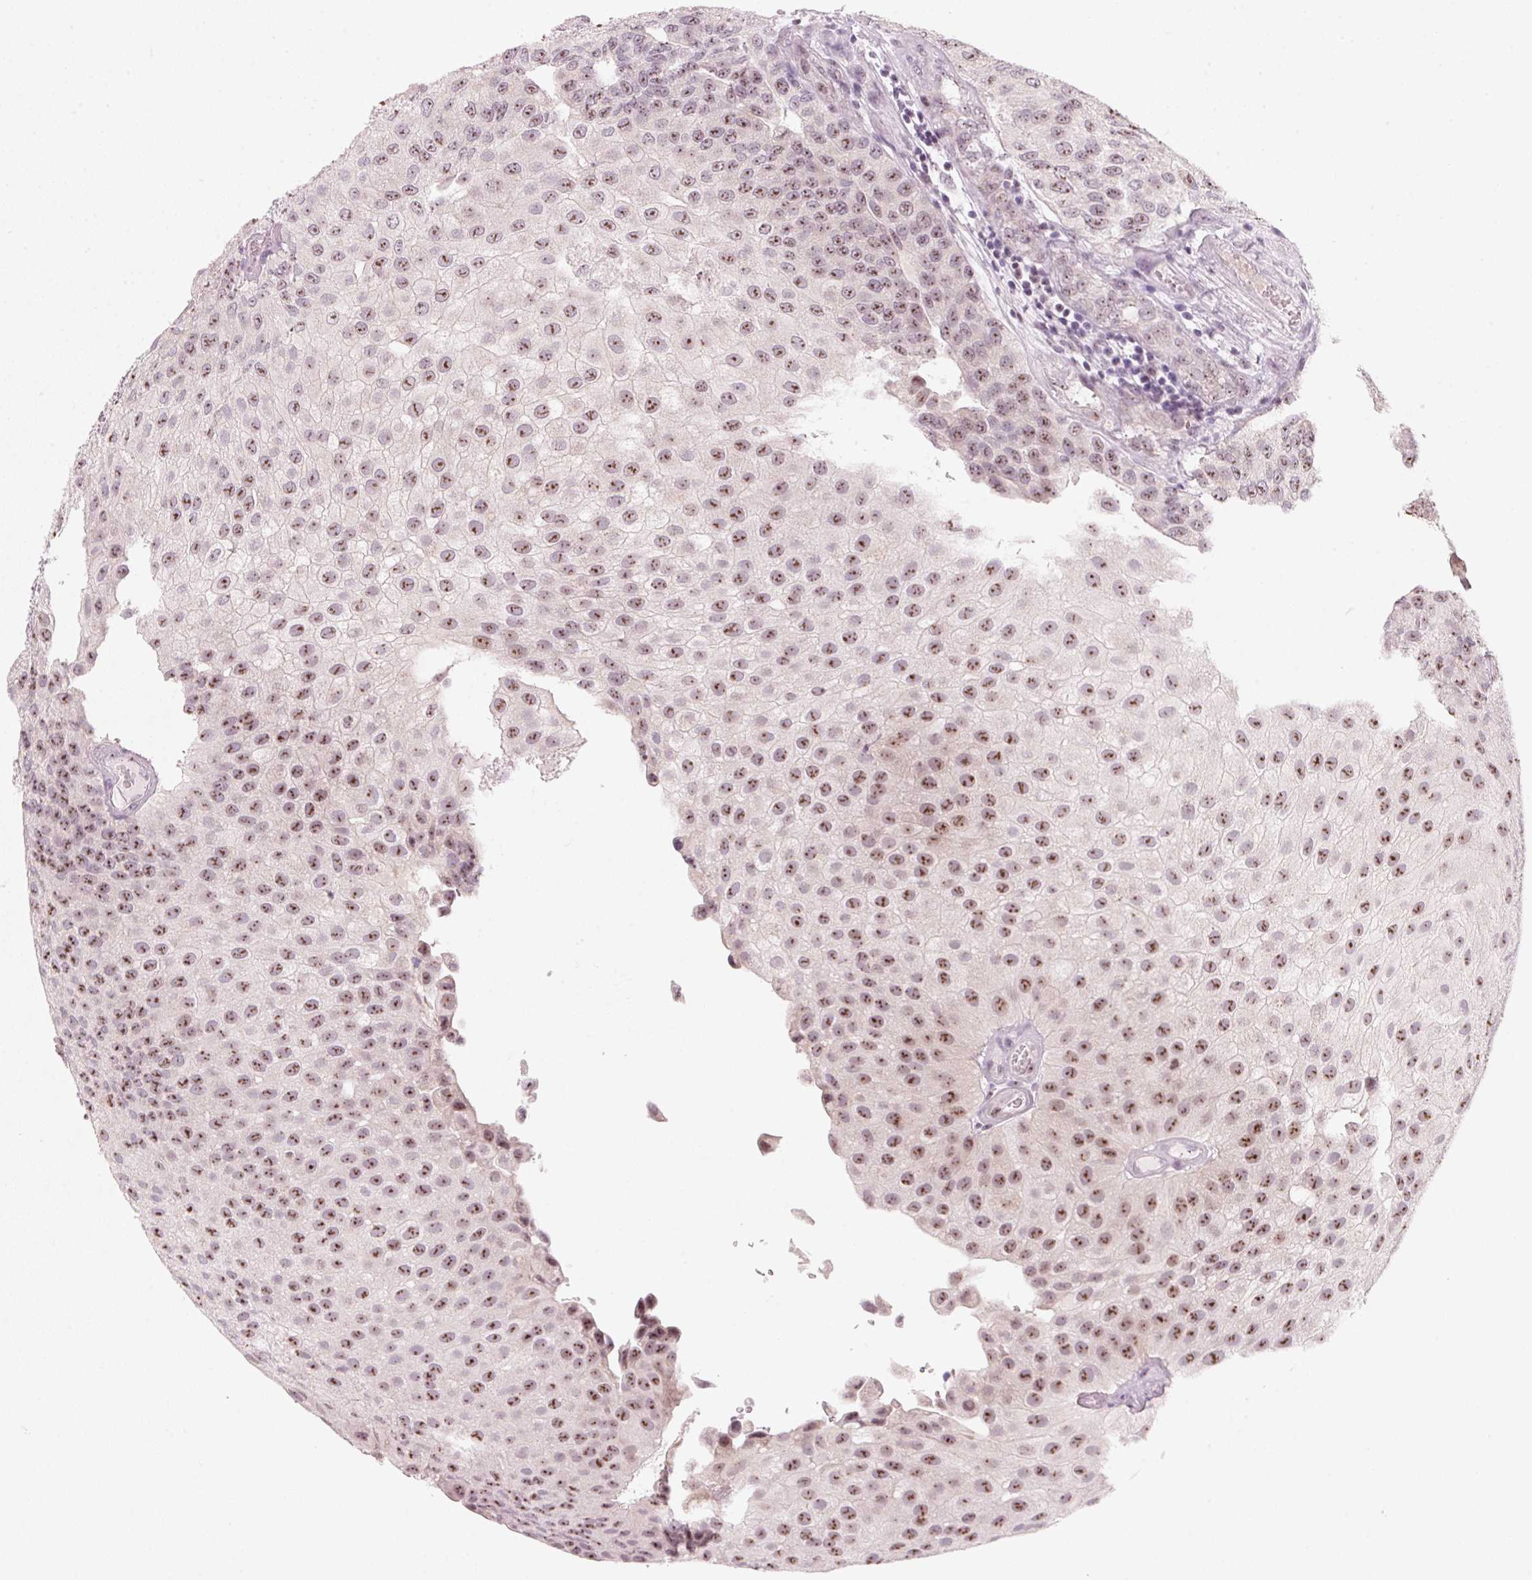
{"staining": {"intensity": "moderate", "quantity": ">75%", "location": "nuclear"}, "tissue": "urothelial cancer", "cell_type": "Tumor cells", "image_type": "cancer", "snomed": [{"axis": "morphology", "description": "Urothelial carcinoma, NOS"}, {"axis": "topography", "description": "Urinary bladder"}], "caption": "Protein expression analysis of human transitional cell carcinoma reveals moderate nuclear positivity in approximately >75% of tumor cells.", "gene": "DNTTIP2", "patient": {"sex": "male", "age": 87}}